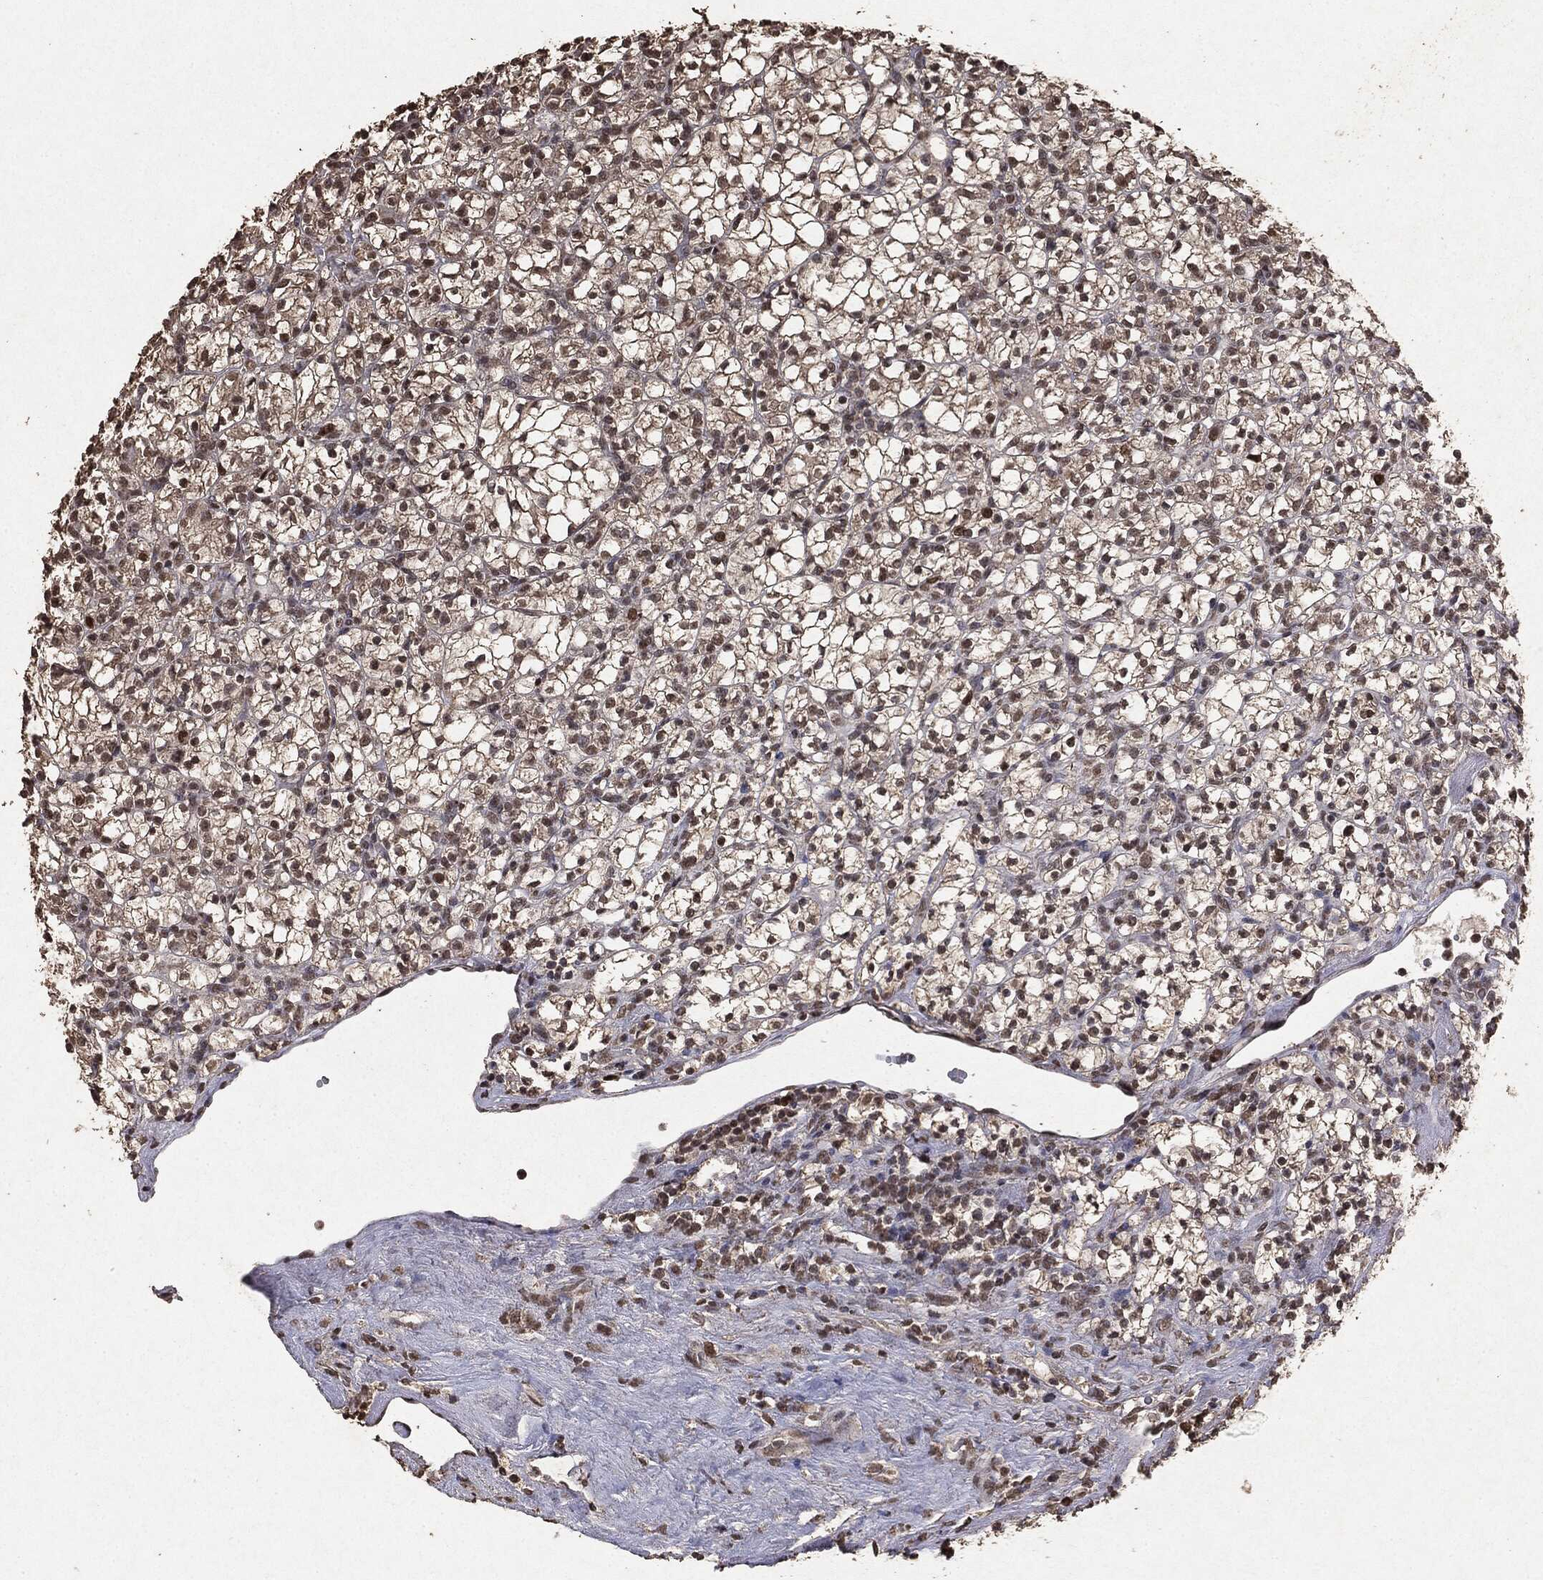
{"staining": {"intensity": "weak", "quantity": "25%-75%", "location": "nuclear"}, "tissue": "renal cancer", "cell_type": "Tumor cells", "image_type": "cancer", "snomed": [{"axis": "morphology", "description": "Adenocarcinoma, NOS"}, {"axis": "topography", "description": "Kidney"}], "caption": "Protein staining of renal adenocarcinoma tissue shows weak nuclear expression in approximately 25%-75% of tumor cells.", "gene": "RAD18", "patient": {"sex": "female", "age": 89}}